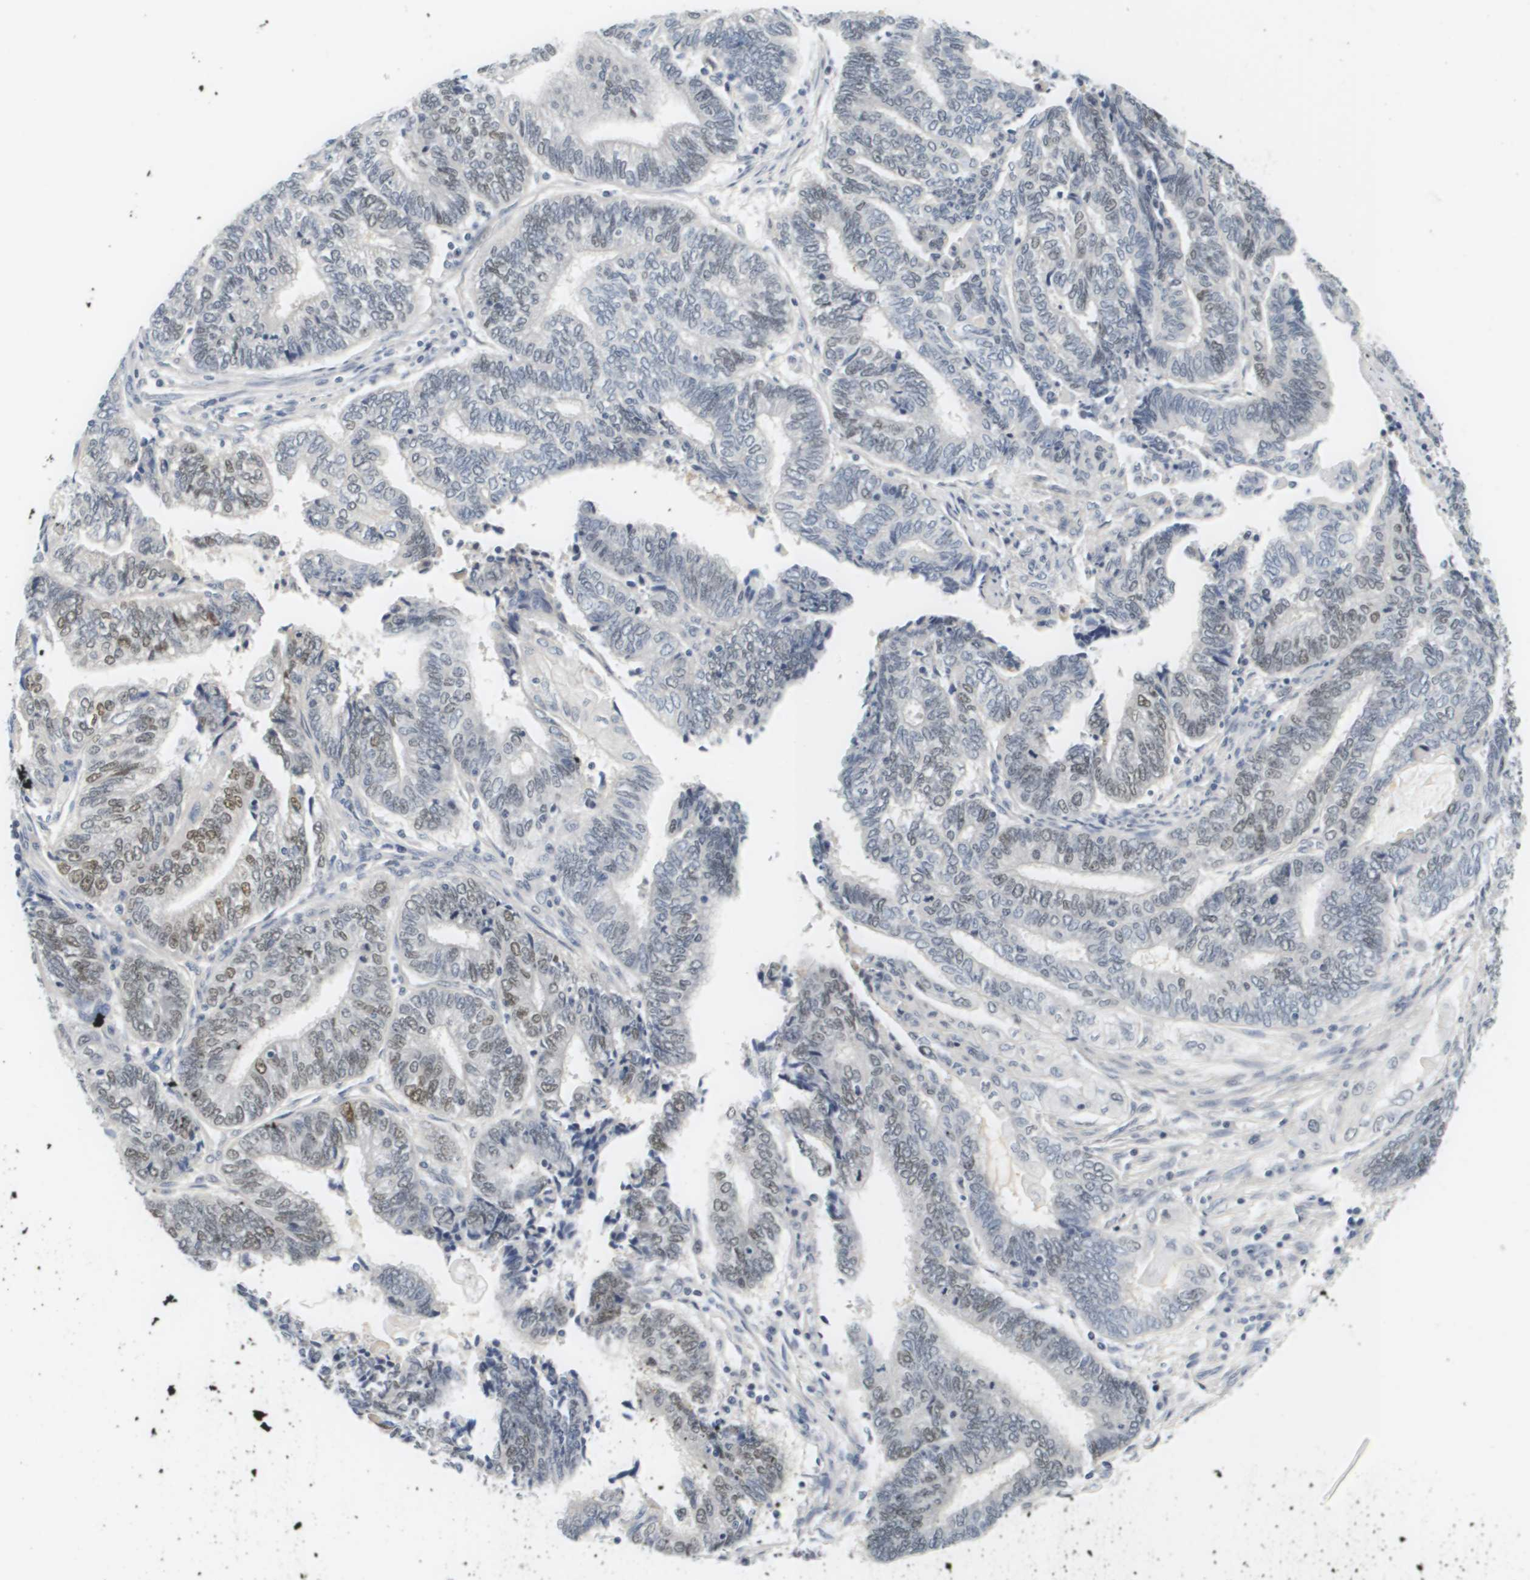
{"staining": {"intensity": "weak", "quantity": "25%-75%", "location": "nuclear"}, "tissue": "endometrial cancer", "cell_type": "Tumor cells", "image_type": "cancer", "snomed": [{"axis": "morphology", "description": "Adenocarcinoma, NOS"}, {"axis": "topography", "description": "Uterus"}, {"axis": "topography", "description": "Endometrium"}], "caption": "Human endometrial cancer stained with a protein marker reveals weak staining in tumor cells.", "gene": "KCNJ5", "patient": {"sex": "female", "age": 70}}